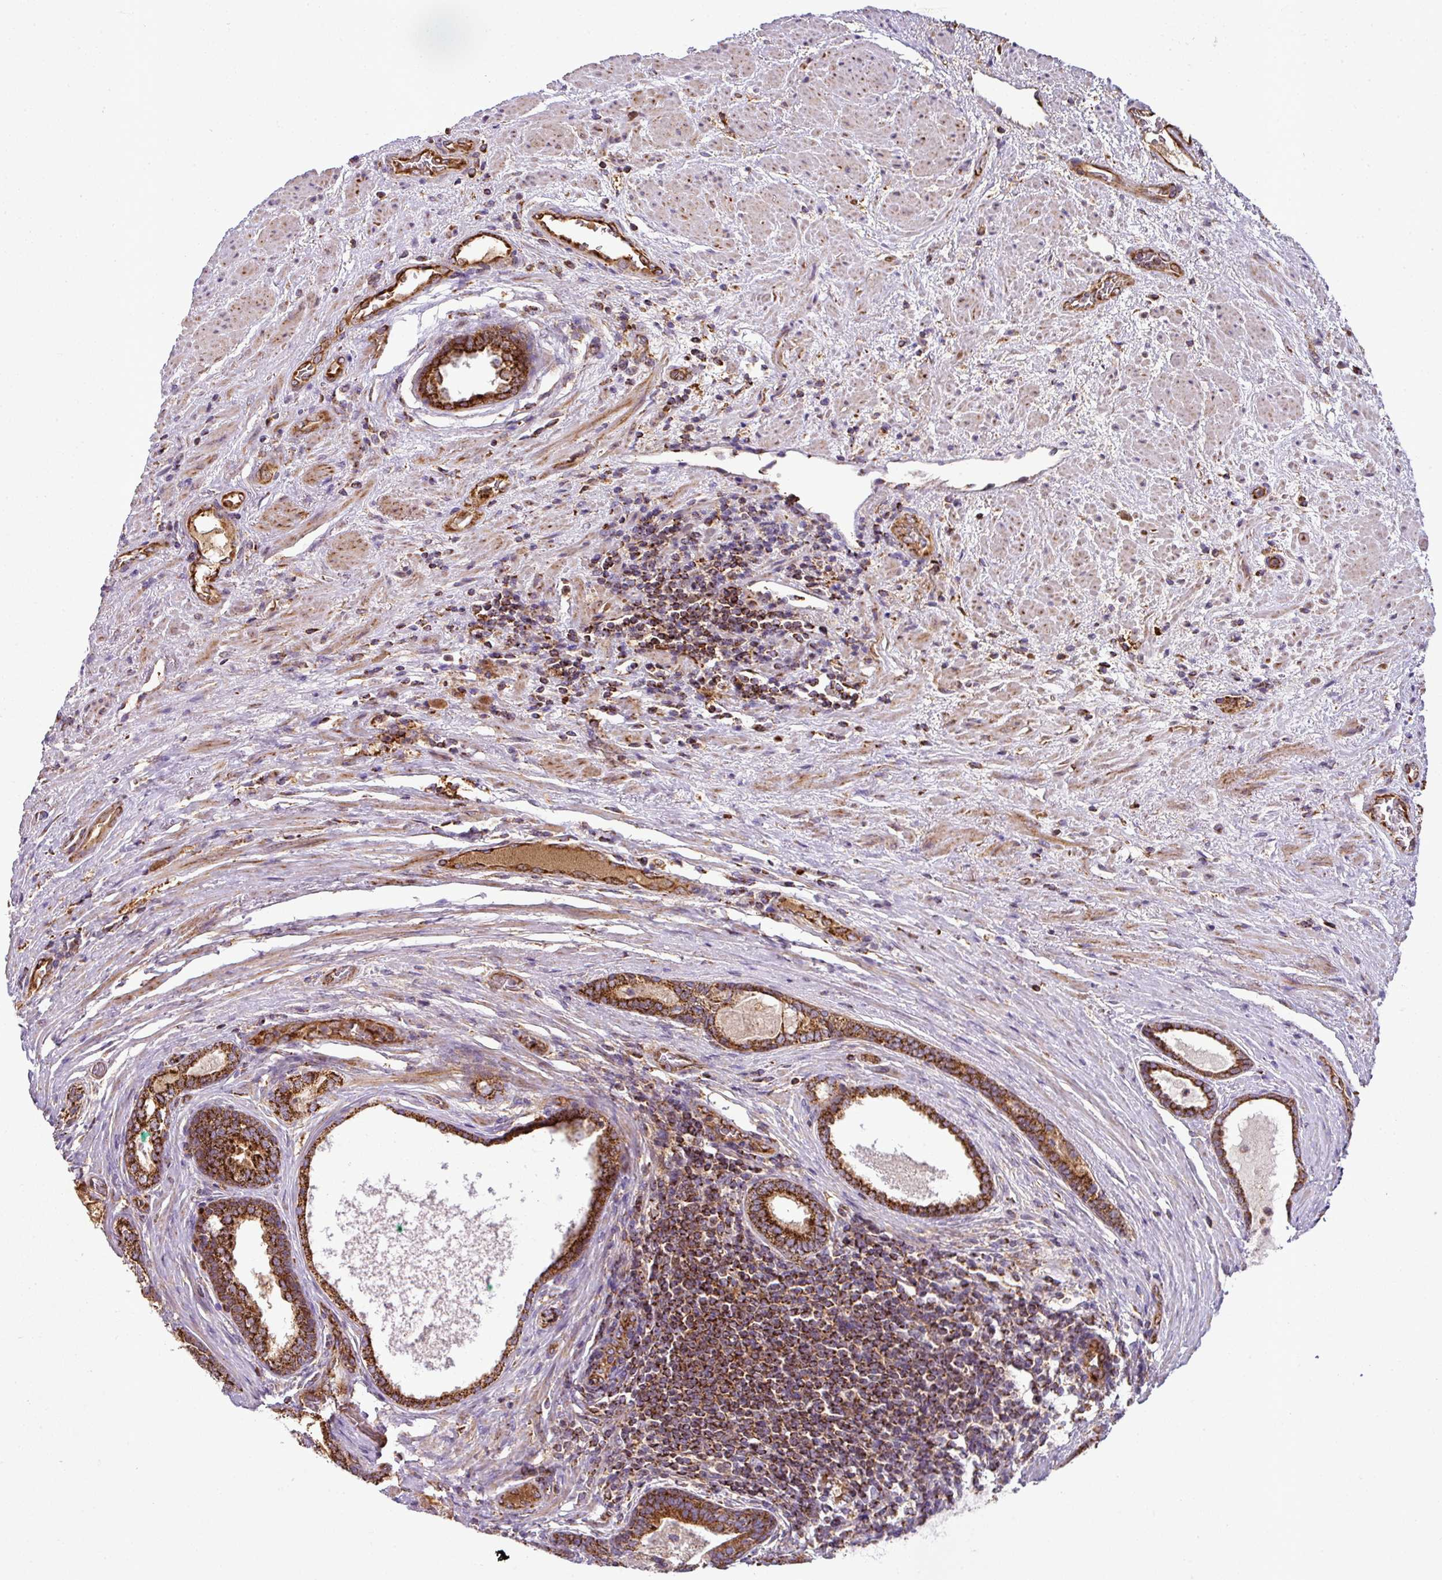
{"staining": {"intensity": "strong", "quantity": ">75%", "location": "cytoplasmic/membranous"}, "tissue": "prostate cancer", "cell_type": "Tumor cells", "image_type": "cancer", "snomed": [{"axis": "morphology", "description": "Adenocarcinoma, High grade"}, {"axis": "topography", "description": "Prostate"}], "caption": "Tumor cells exhibit high levels of strong cytoplasmic/membranous expression in about >75% of cells in human adenocarcinoma (high-grade) (prostate).", "gene": "PRELID3B", "patient": {"sex": "male", "age": 70}}